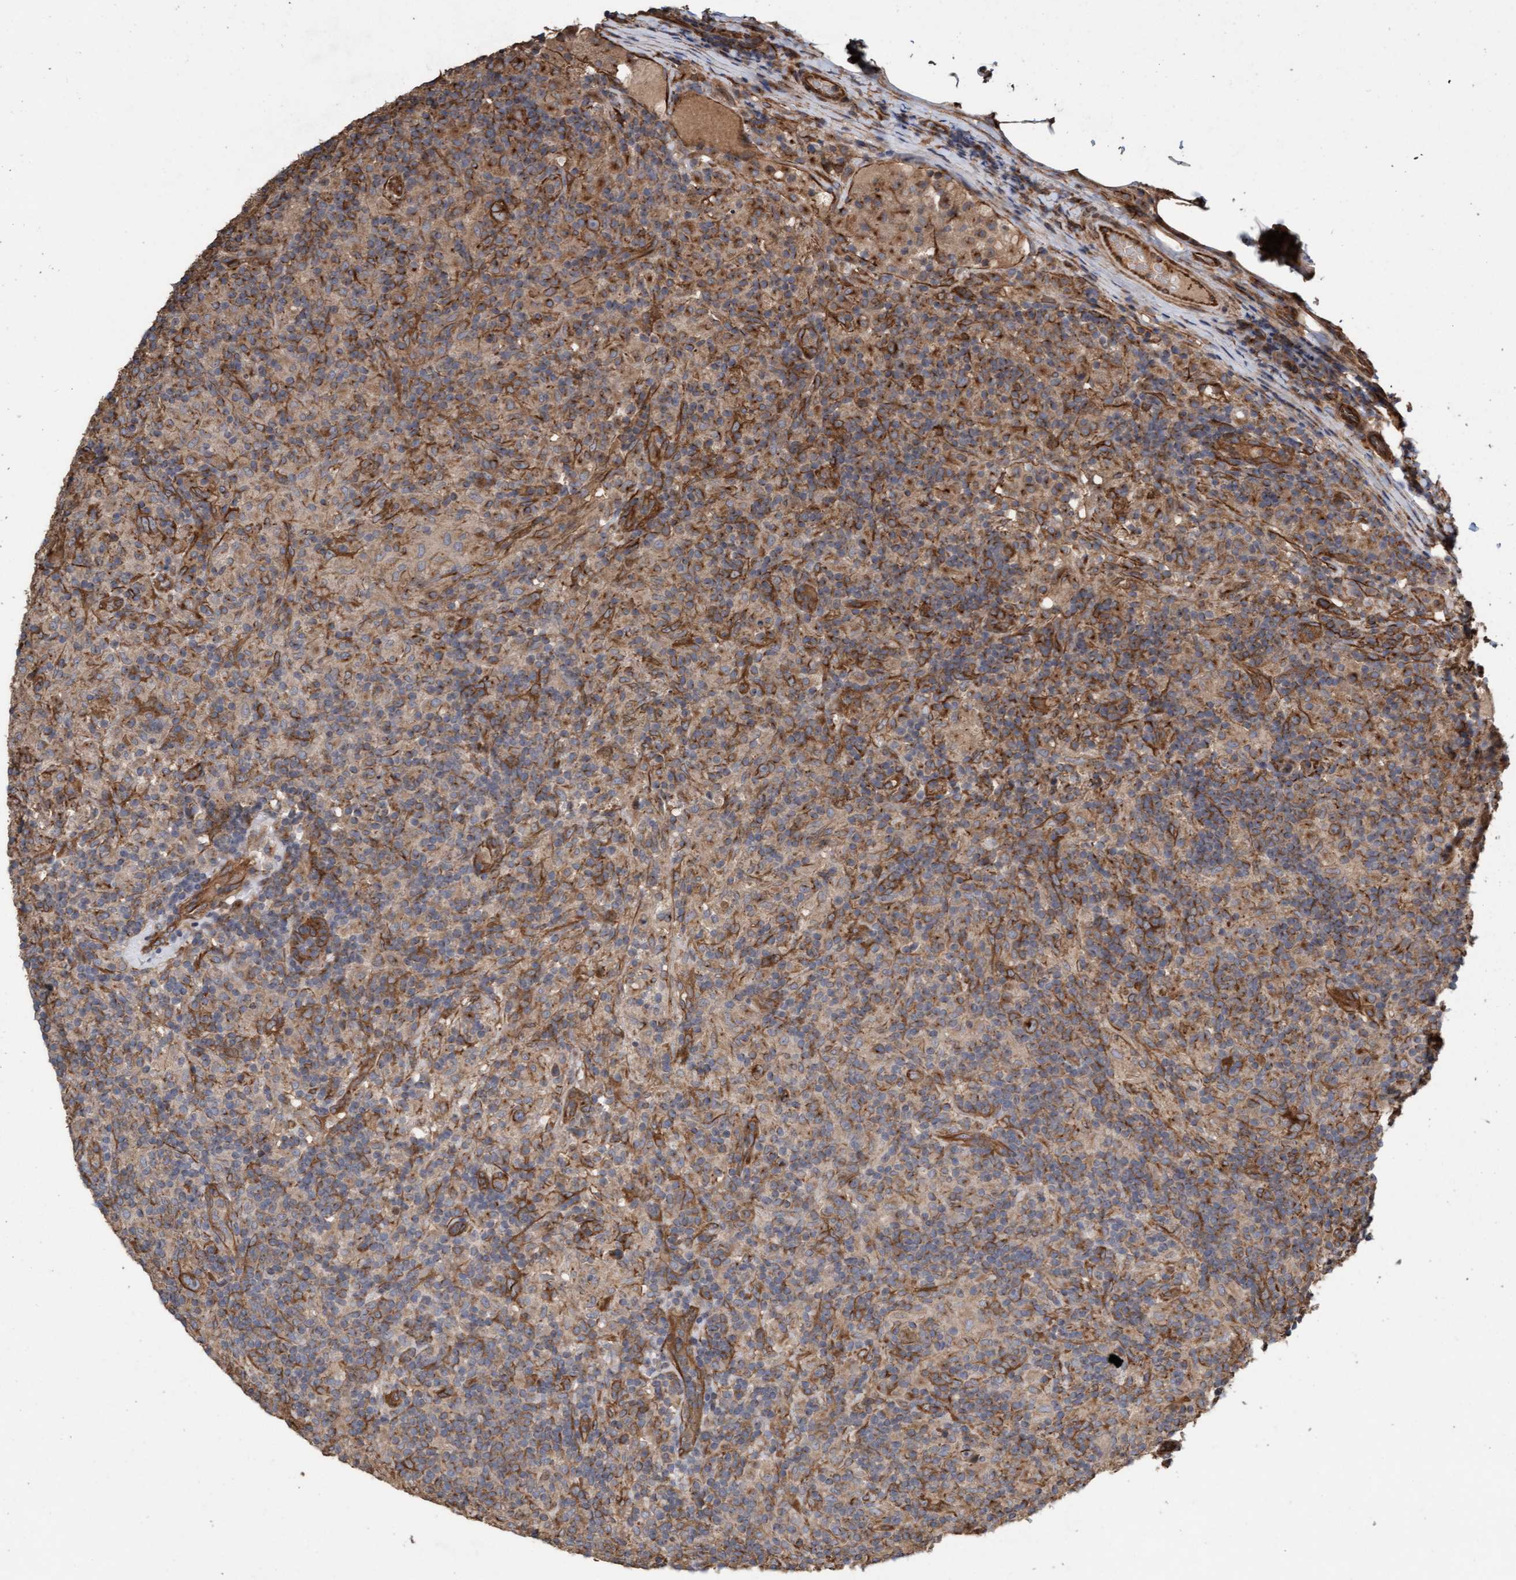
{"staining": {"intensity": "strong", "quantity": ">75%", "location": "cytoplasmic/membranous"}, "tissue": "lymphoma", "cell_type": "Tumor cells", "image_type": "cancer", "snomed": [{"axis": "morphology", "description": "Hodgkin's disease, NOS"}, {"axis": "topography", "description": "Lymph node"}], "caption": "The image shows a brown stain indicating the presence of a protein in the cytoplasmic/membranous of tumor cells in Hodgkin's disease.", "gene": "CDC42EP4", "patient": {"sex": "male", "age": 70}}